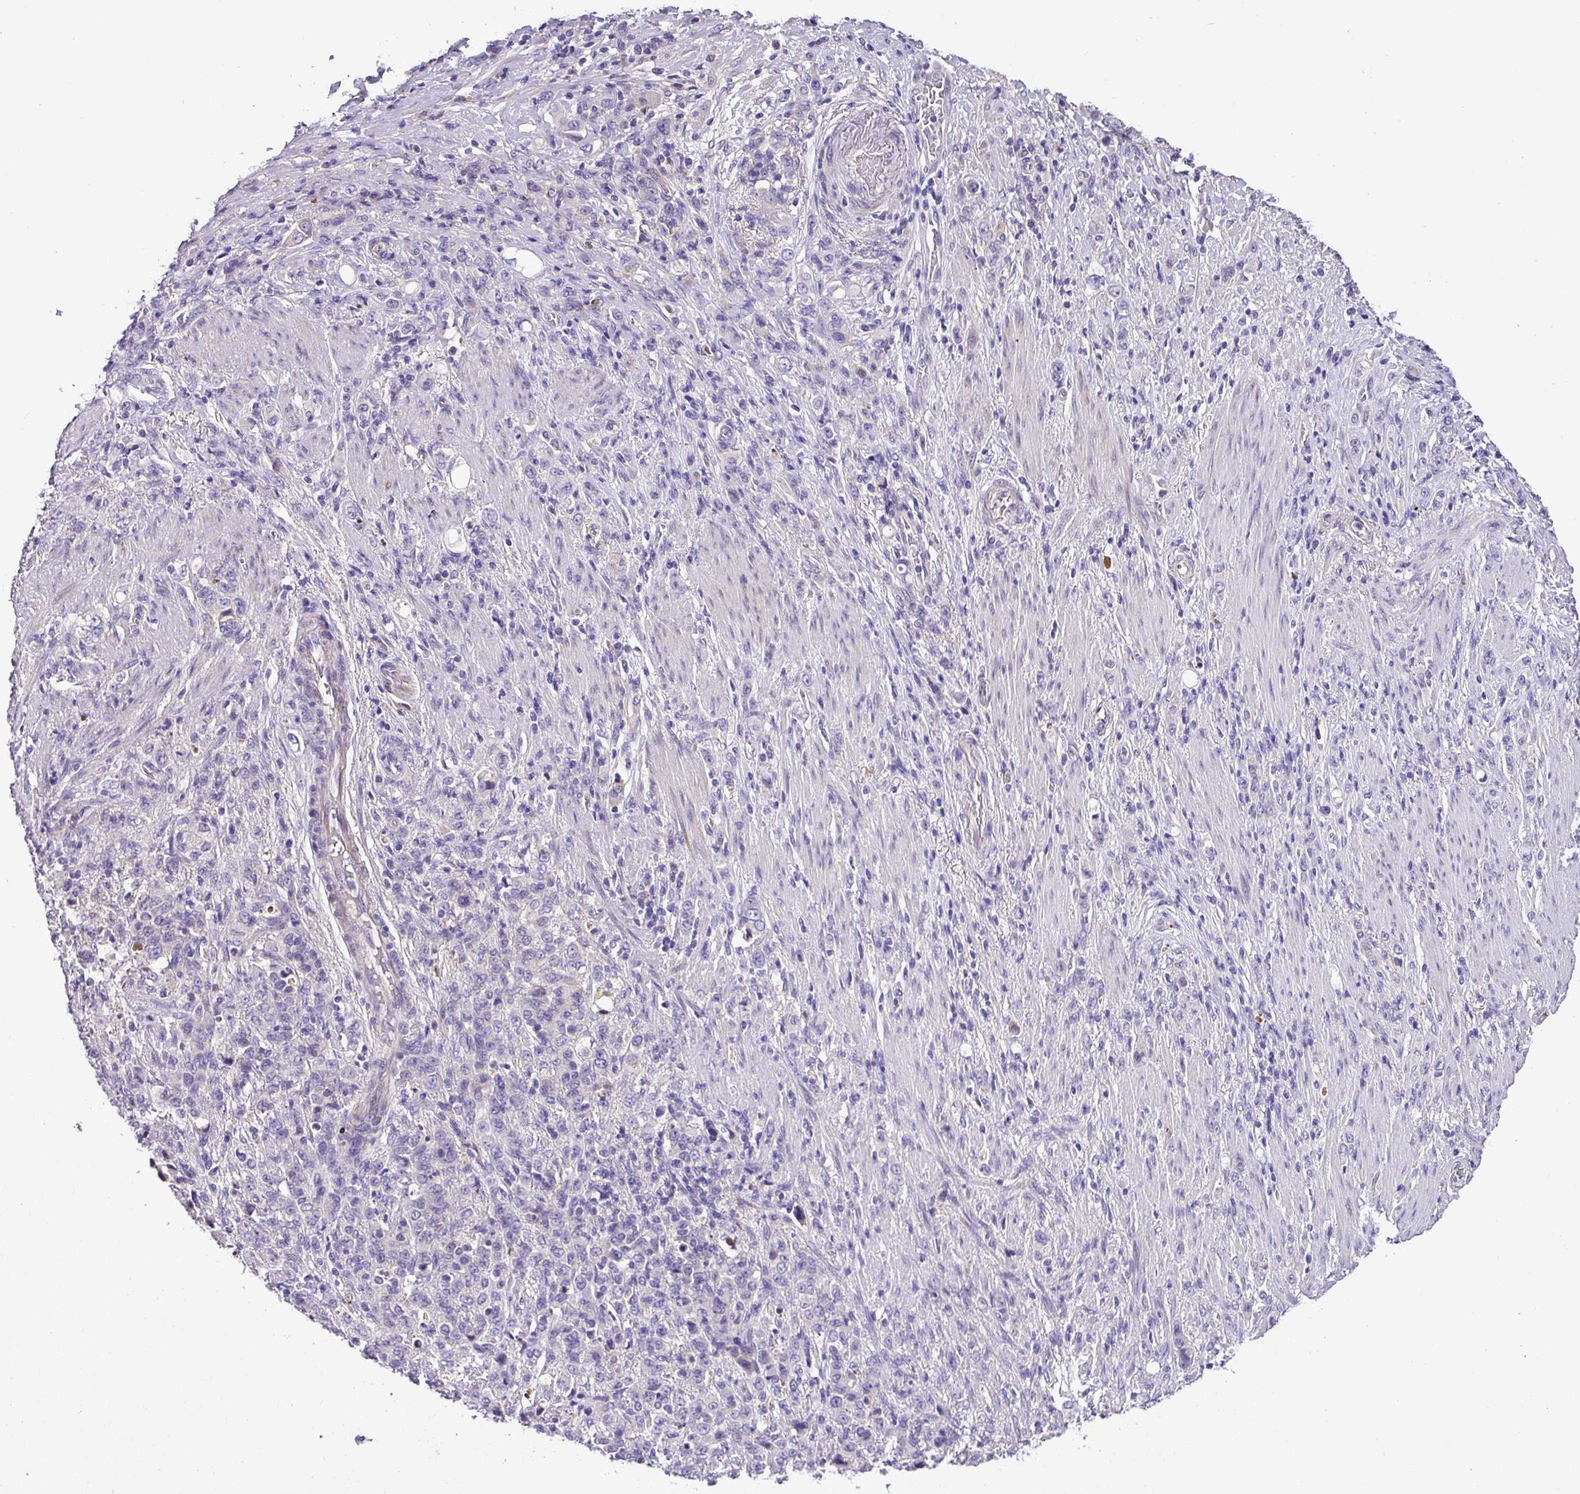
{"staining": {"intensity": "negative", "quantity": "none", "location": "none"}, "tissue": "stomach cancer", "cell_type": "Tumor cells", "image_type": "cancer", "snomed": [{"axis": "morphology", "description": "Adenocarcinoma, NOS"}, {"axis": "topography", "description": "Stomach"}], "caption": "Stomach adenocarcinoma stained for a protein using immunohistochemistry exhibits no positivity tumor cells.", "gene": "ANXA2R", "patient": {"sex": "female", "age": 79}}